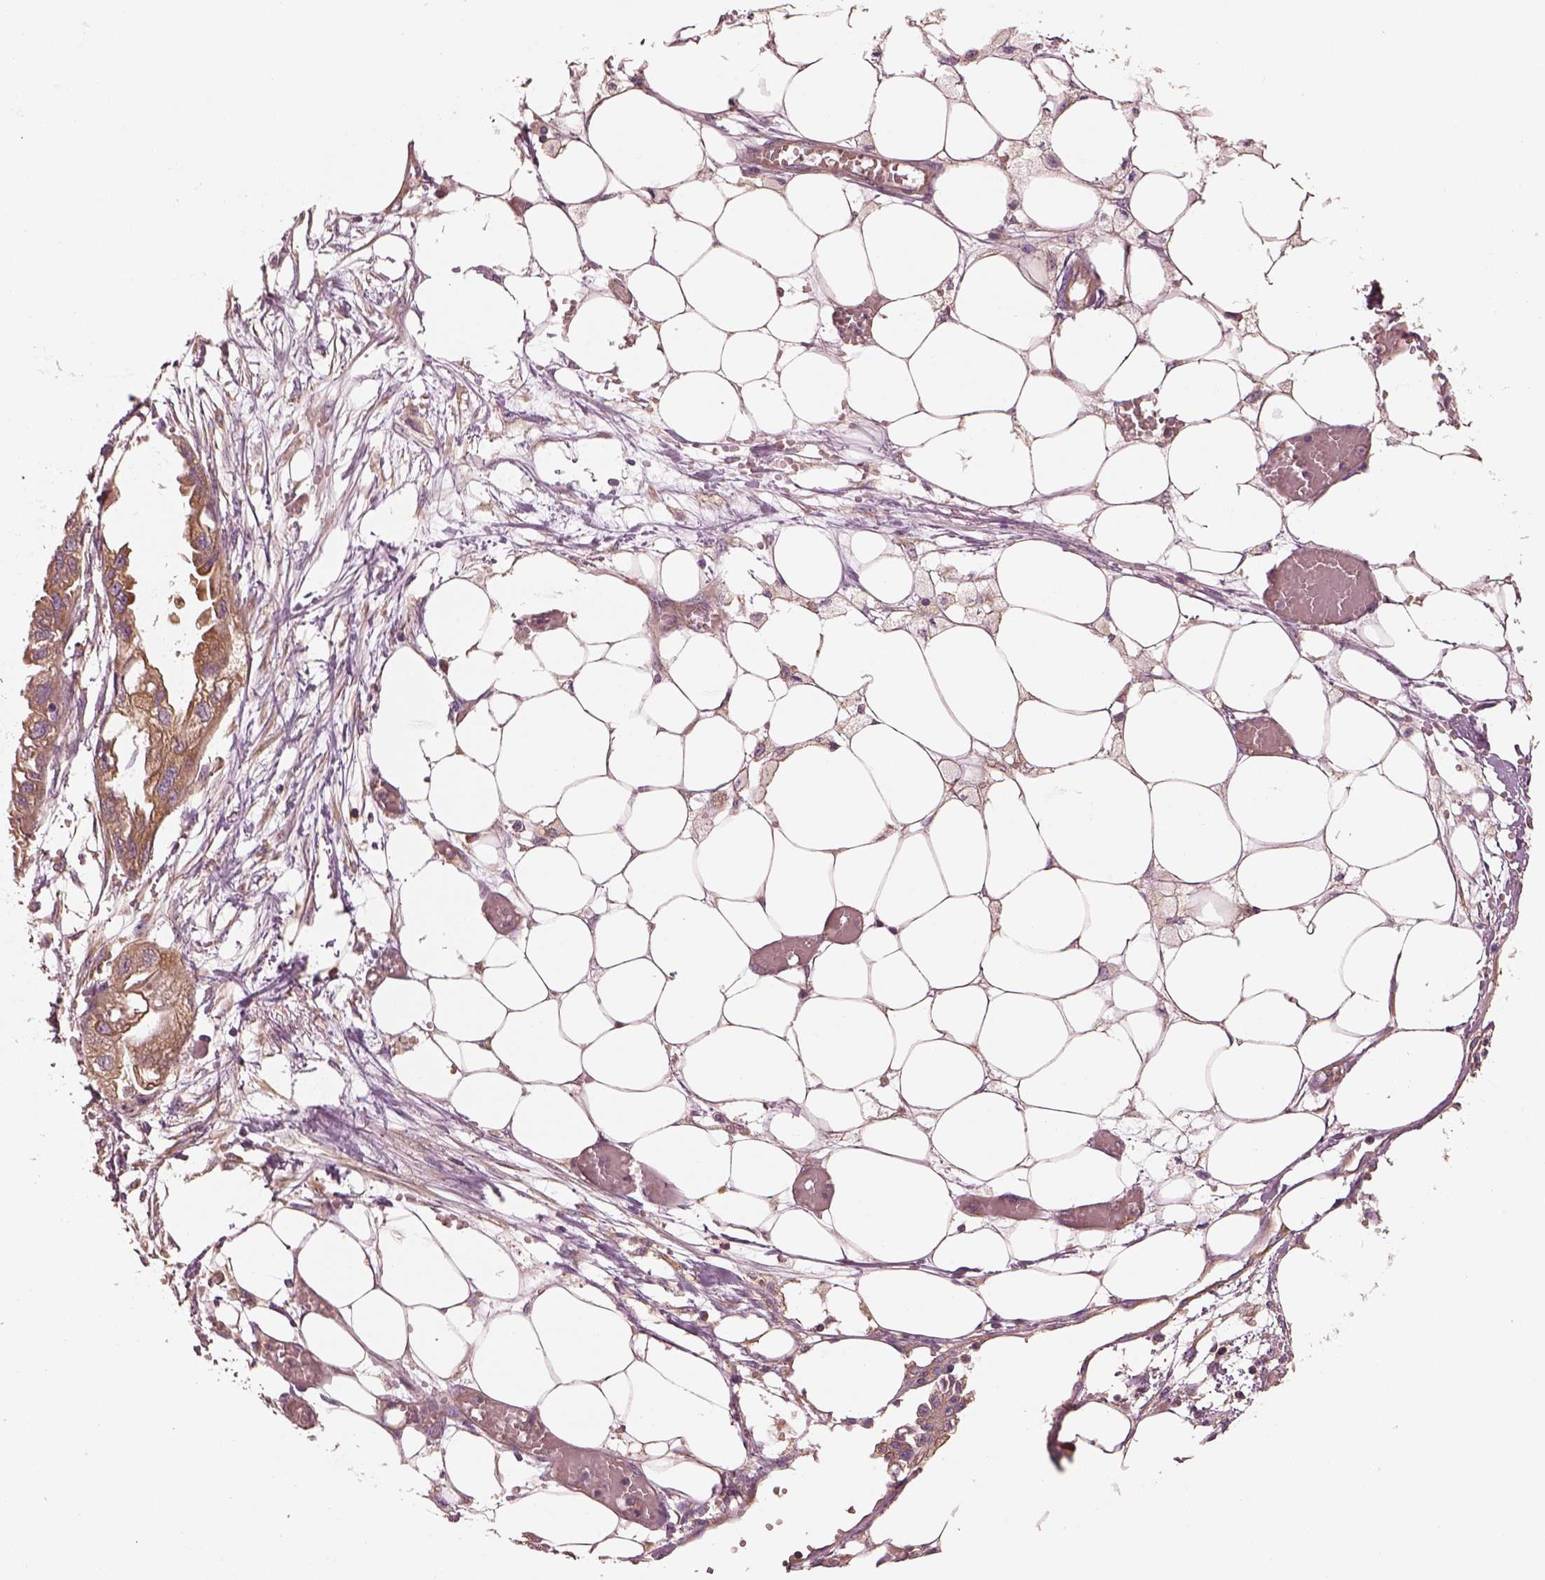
{"staining": {"intensity": "moderate", "quantity": "25%-75%", "location": "cytoplasmic/membranous"}, "tissue": "endometrial cancer", "cell_type": "Tumor cells", "image_type": "cancer", "snomed": [{"axis": "morphology", "description": "Adenocarcinoma, NOS"}, {"axis": "morphology", "description": "Adenocarcinoma, metastatic, NOS"}, {"axis": "topography", "description": "Adipose tissue"}, {"axis": "topography", "description": "Endometrium"}], "caption": "Endometrial cancer (adenocarcinoma) was stained to show a protein in brown. There is medium levels of moderate cytoplasmic/membranous positivity in about 25%-75% of tumor cells. The staining is performed using DAB (3,3'-diaminobenzidine) brown chromogen to label protein expression. The nuclei are counter-stained blue using hematoxylin.", "gene": "CAD", "patient": {"sex": "female", "age": 67}}